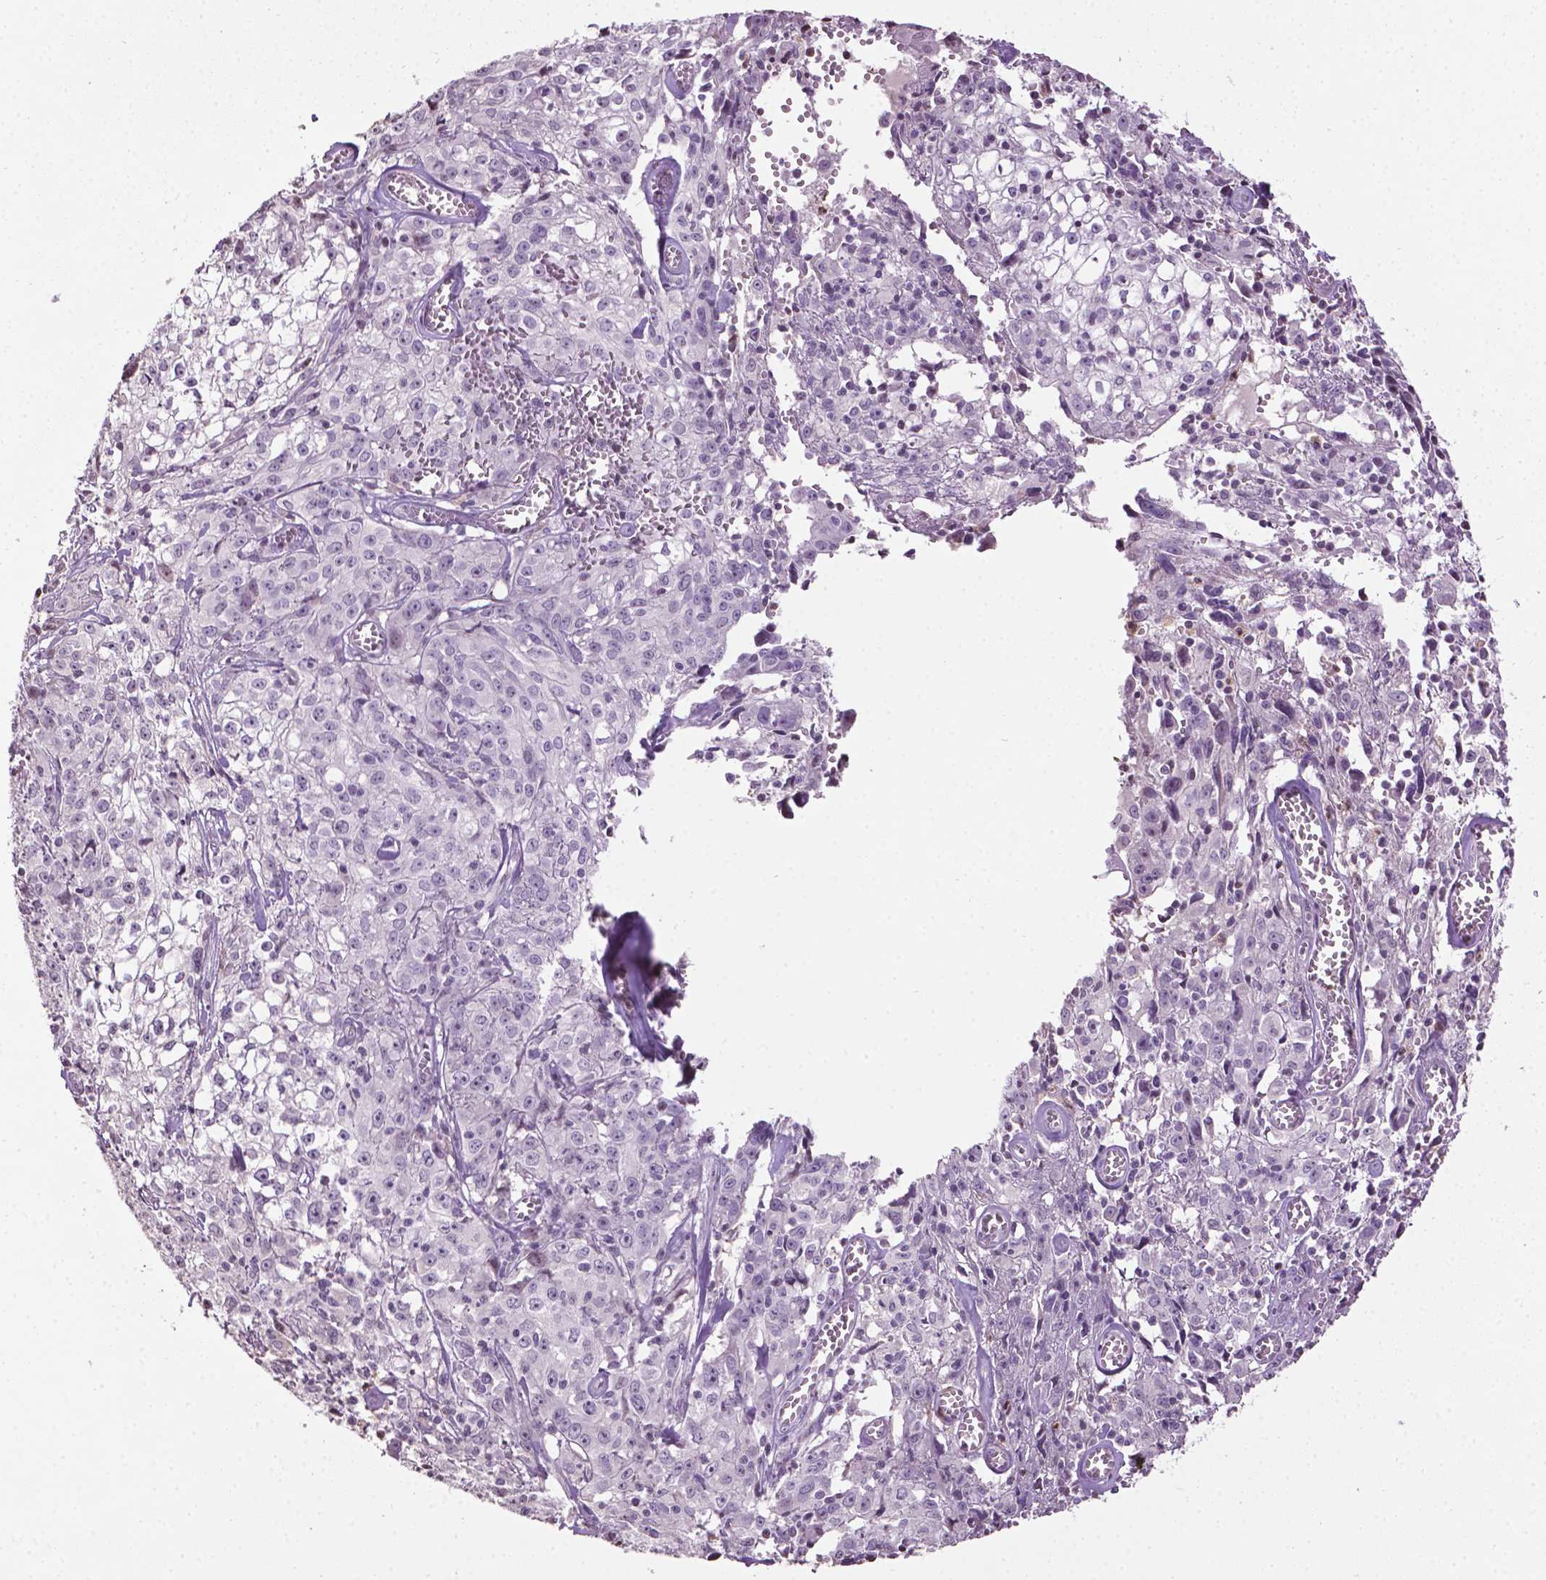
{"staining": {"intensity": "negative", "quantity": "none", "location": "none"}, "tissue": "cervical cancer", "cell_type": "Tumor cells", "image_type": "cancer", "snomed": [{"axis": "morphology", "description": "Squamous cell carcinoma, NOS"}, {"axis": "topography", "description": "Cervix"}], "caption": "There is no significant positivity in tumor cells of cervical squamous cell carcinoma.", "gene": "NTNG2", "patient": {"sex": "female", "age": 85}}